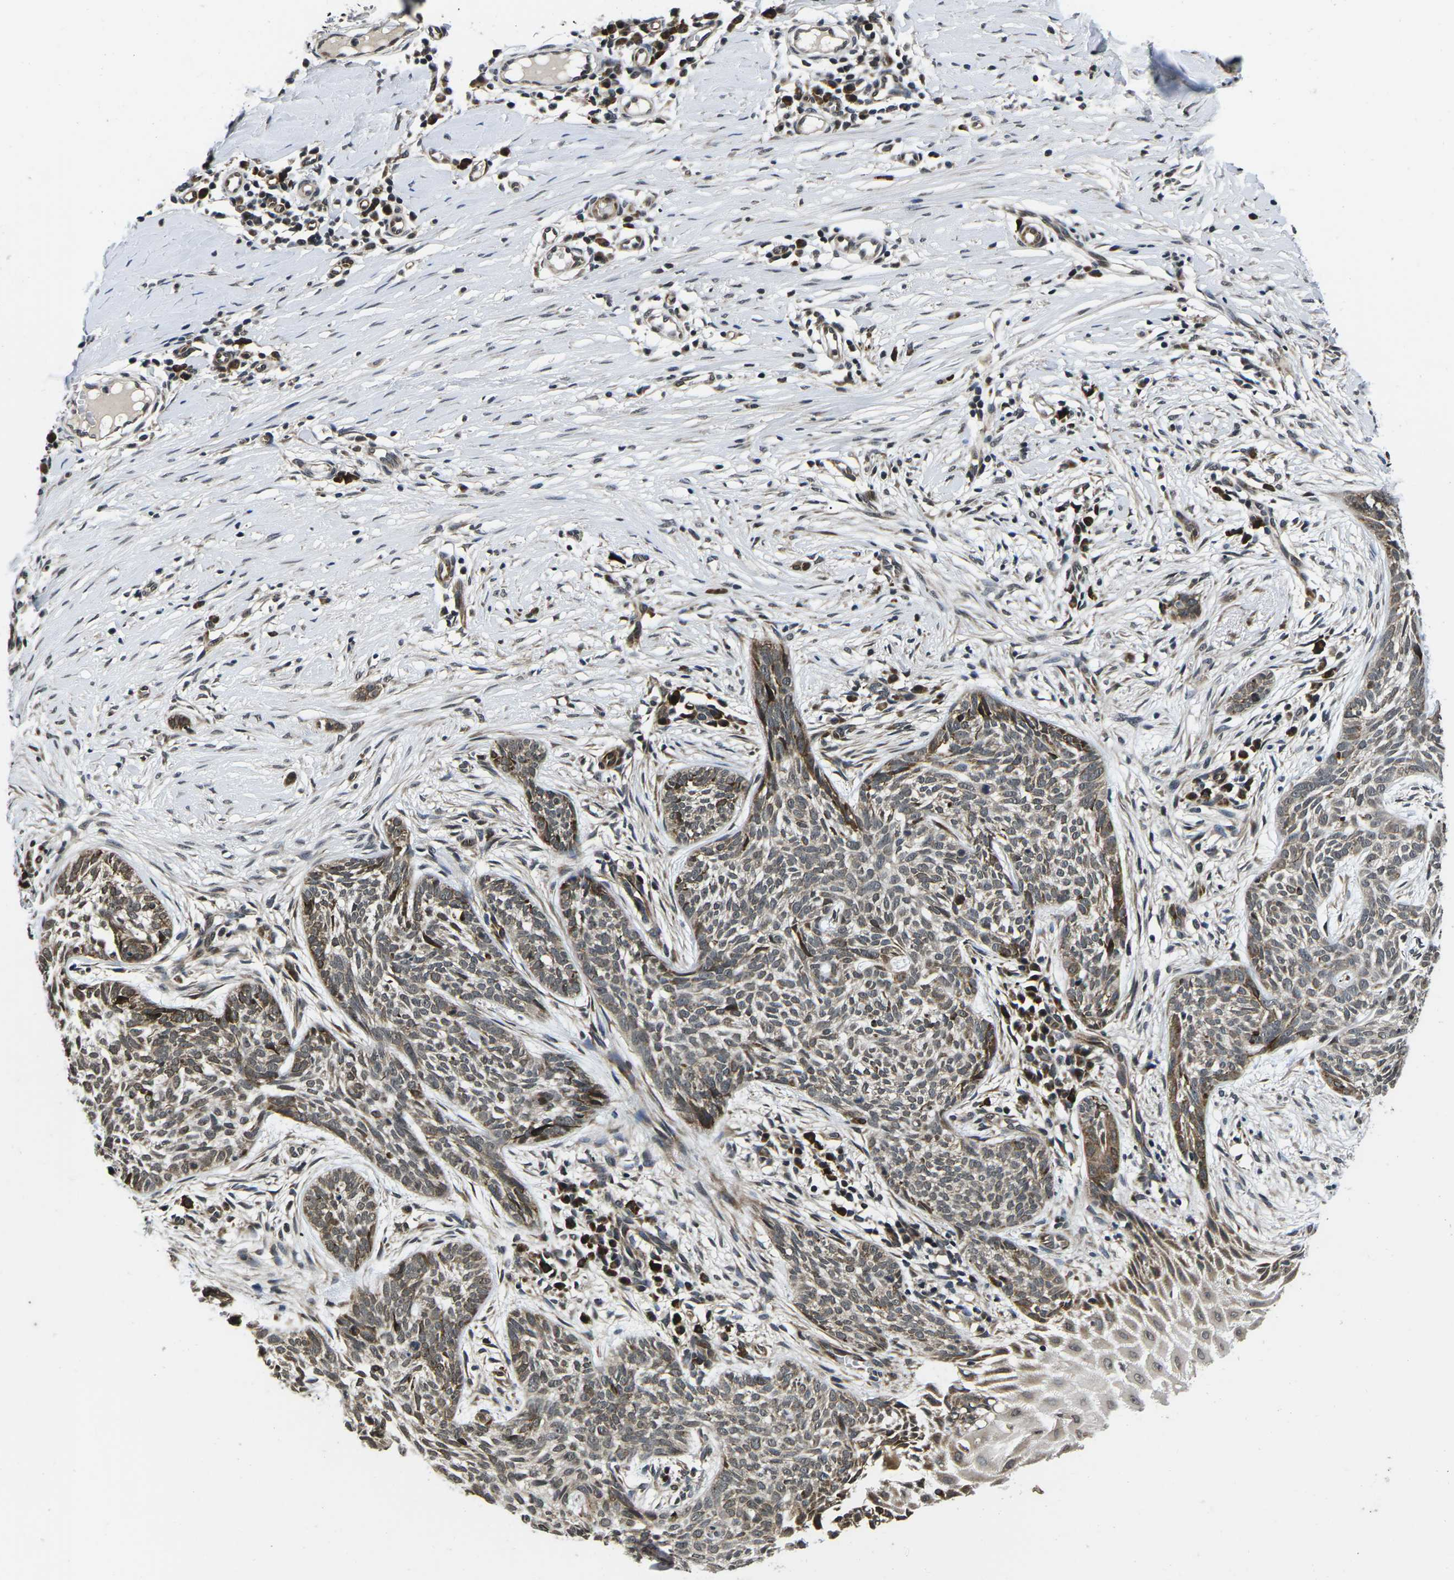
{"staining": {"intensity": "moderate", "quantity": ">75%", "location": "cytoplasmic/membranous"}, "tissue": "skin cancer", "cell_type": "Tumor cells", "image_type": "cancer", "snomed": [{"axis": "morphology", "description": "Basal cell carcinoma"}, {"axis": "topography", "description": "Skin"}], "caption": "An image of human skin cancer stained for a protein shows moderate cytoplasmic/membranous brown staining in tumor cells.", "gene": "CCNE1", "patient": {"sex": "female", "age": 59}}